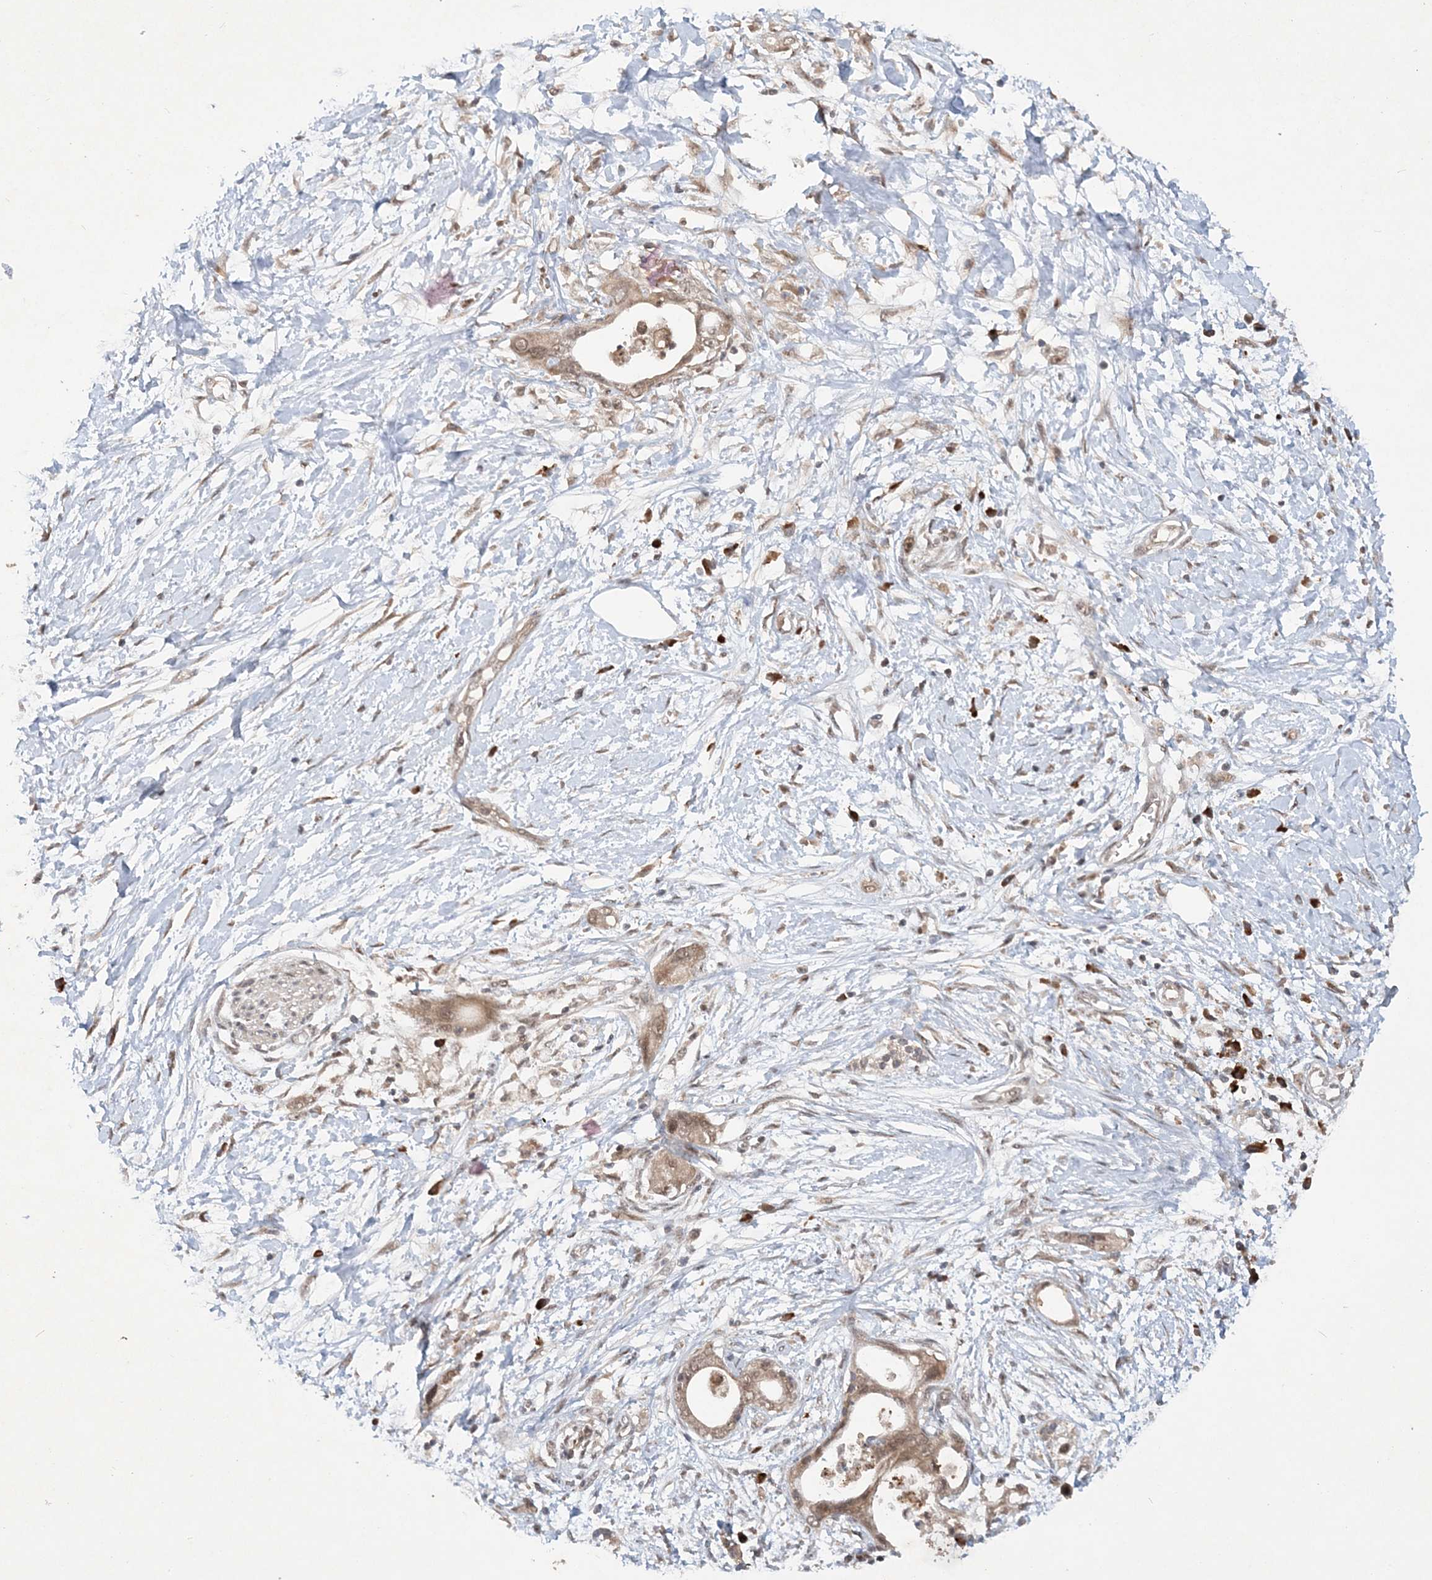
{"staining": {"intensity": "weak", "quantity": ">75%", "location": "cytoplasmic/membranous,nuclear"}, "tissue": "pancreatic cancer", "cell_type": "Tumor cells", "image_type": "cancer", "snomed": [{"axis": "morphology", "description": "Normal tissue, NOS"}, {"axis": "morphology", "description": "Adenocarcinoma, NOS"}, {"axis": "topography", "description": "Pancreas"}, {"axis": "topography", "description": "Peripheral nerve tissue"}], "caption": "Brown immunohistochemical staining in human adenocarcinoma (pancreatic) demonstrates weak cytoplasmic/membranous and nuclear expression in about >75% of tumor cells.", "gene": "UBR3", "patient": {"sex": "male", "age": 59}}